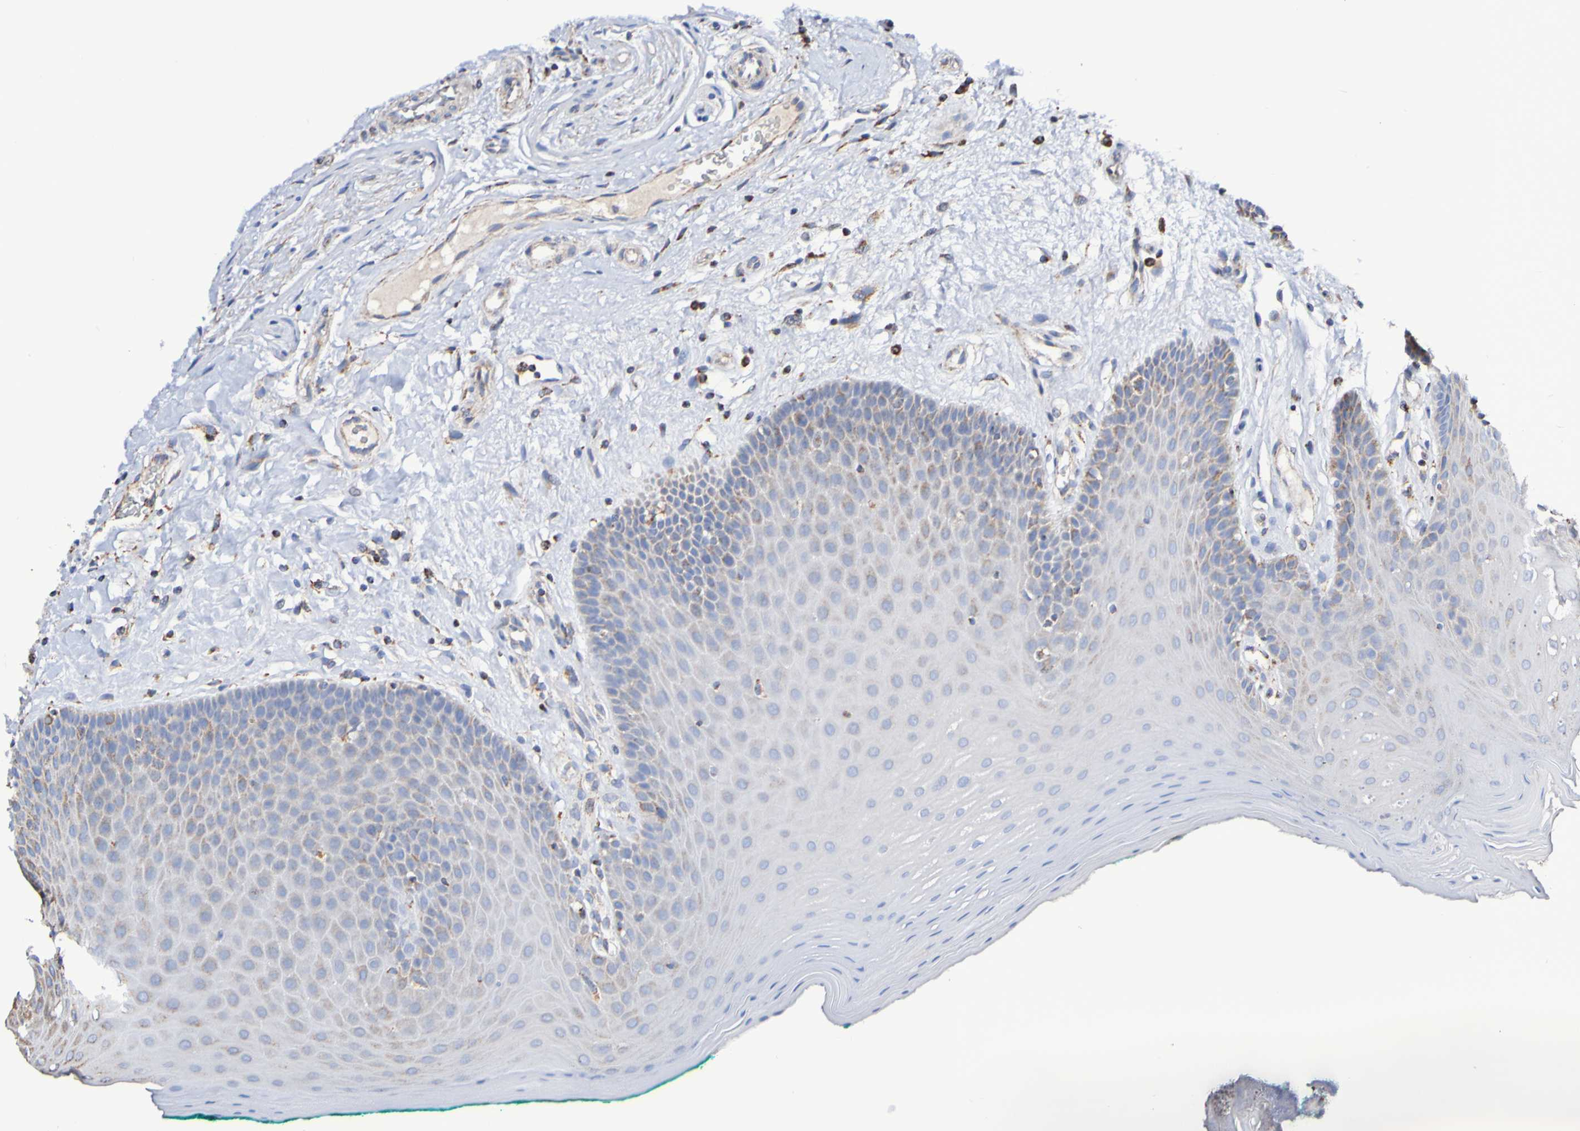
{"staining": {"intensity": "moderate", "quantity": "<25%", "location": "cytoplasmic/membranous"}, "tissue": "oral mucosa", "cell_type": "Squamous epithelial cells", "image_type": "normal", "snomed": [{"axis": "morphology", "description": "Normal tissue, NOS"}, {"axis": "topography", "description": "Skeletal muscle"}, {"axis": "topography", "description": "Oral tissue"}], "caption": "DAB (3,3'-diaminobenzidine) immunohistochemical staining of benign human oral mucosa reveals moderate cytoplasmic/membranous protein positivity in about <25% of squamous epithelial cells.", "gene": "IL18R1", "patient": {"sex": "male", "age": 58}}